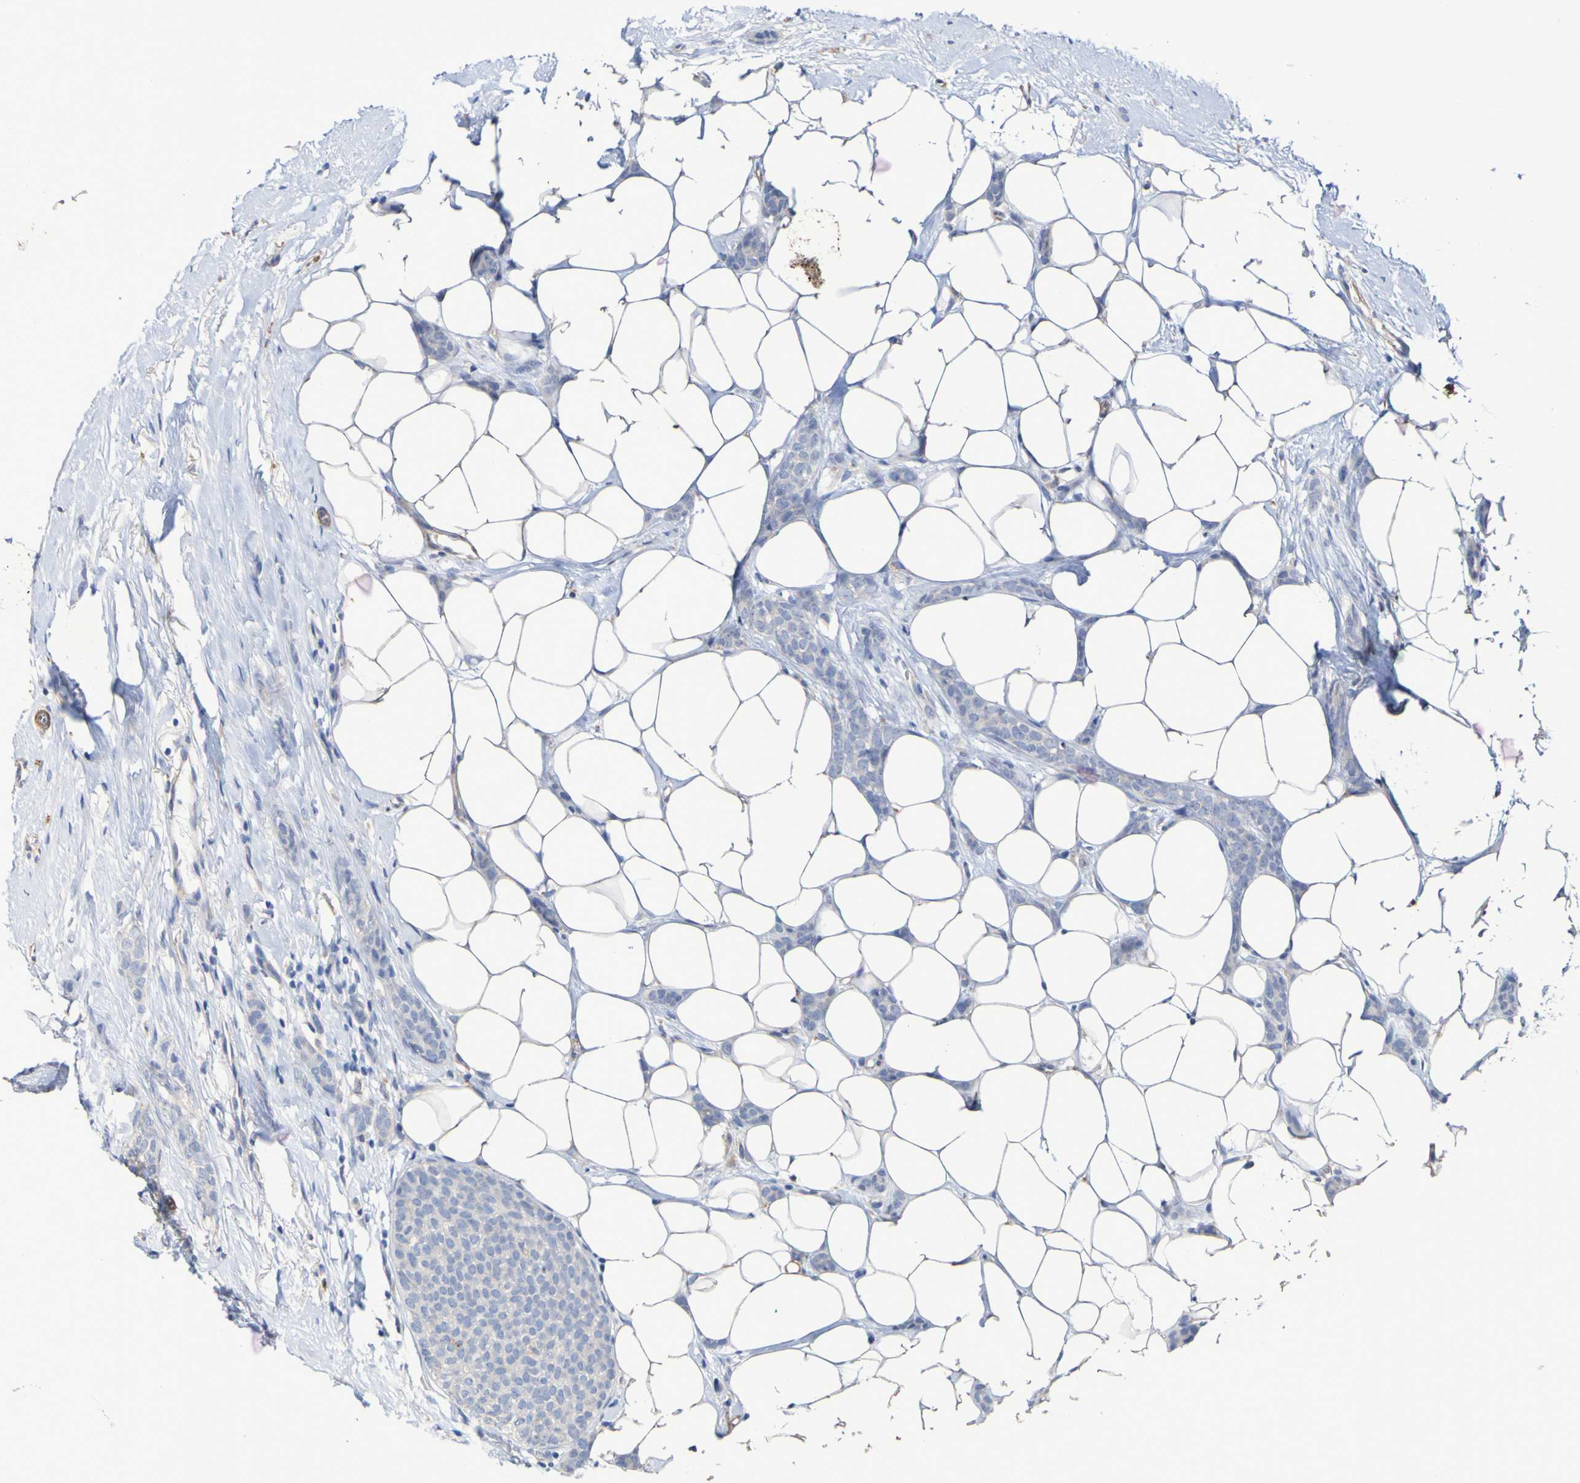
{"staining": {"intensity": "weak", "quantity": ">75%", "location": "cytoplasmic/membranous"}, "tissue": "breast cancer", "cell_type": "Tumor cells", "image_type": "cancer", "snomed": [{"axis": "morphology", "description": "Lobular carcinoma"}, {"axis": "topography", "description": "Skin"}, {"axis": "topography", "description": "Breast"}], "caption": "The image reveals a brown stain indicating the presence of a protein in the cytoplasmic/membranous of tumor cells in lobular carcinoma (breast).", "gene": "SRPRB", "patient": {"sex": "female", "age": 46}}